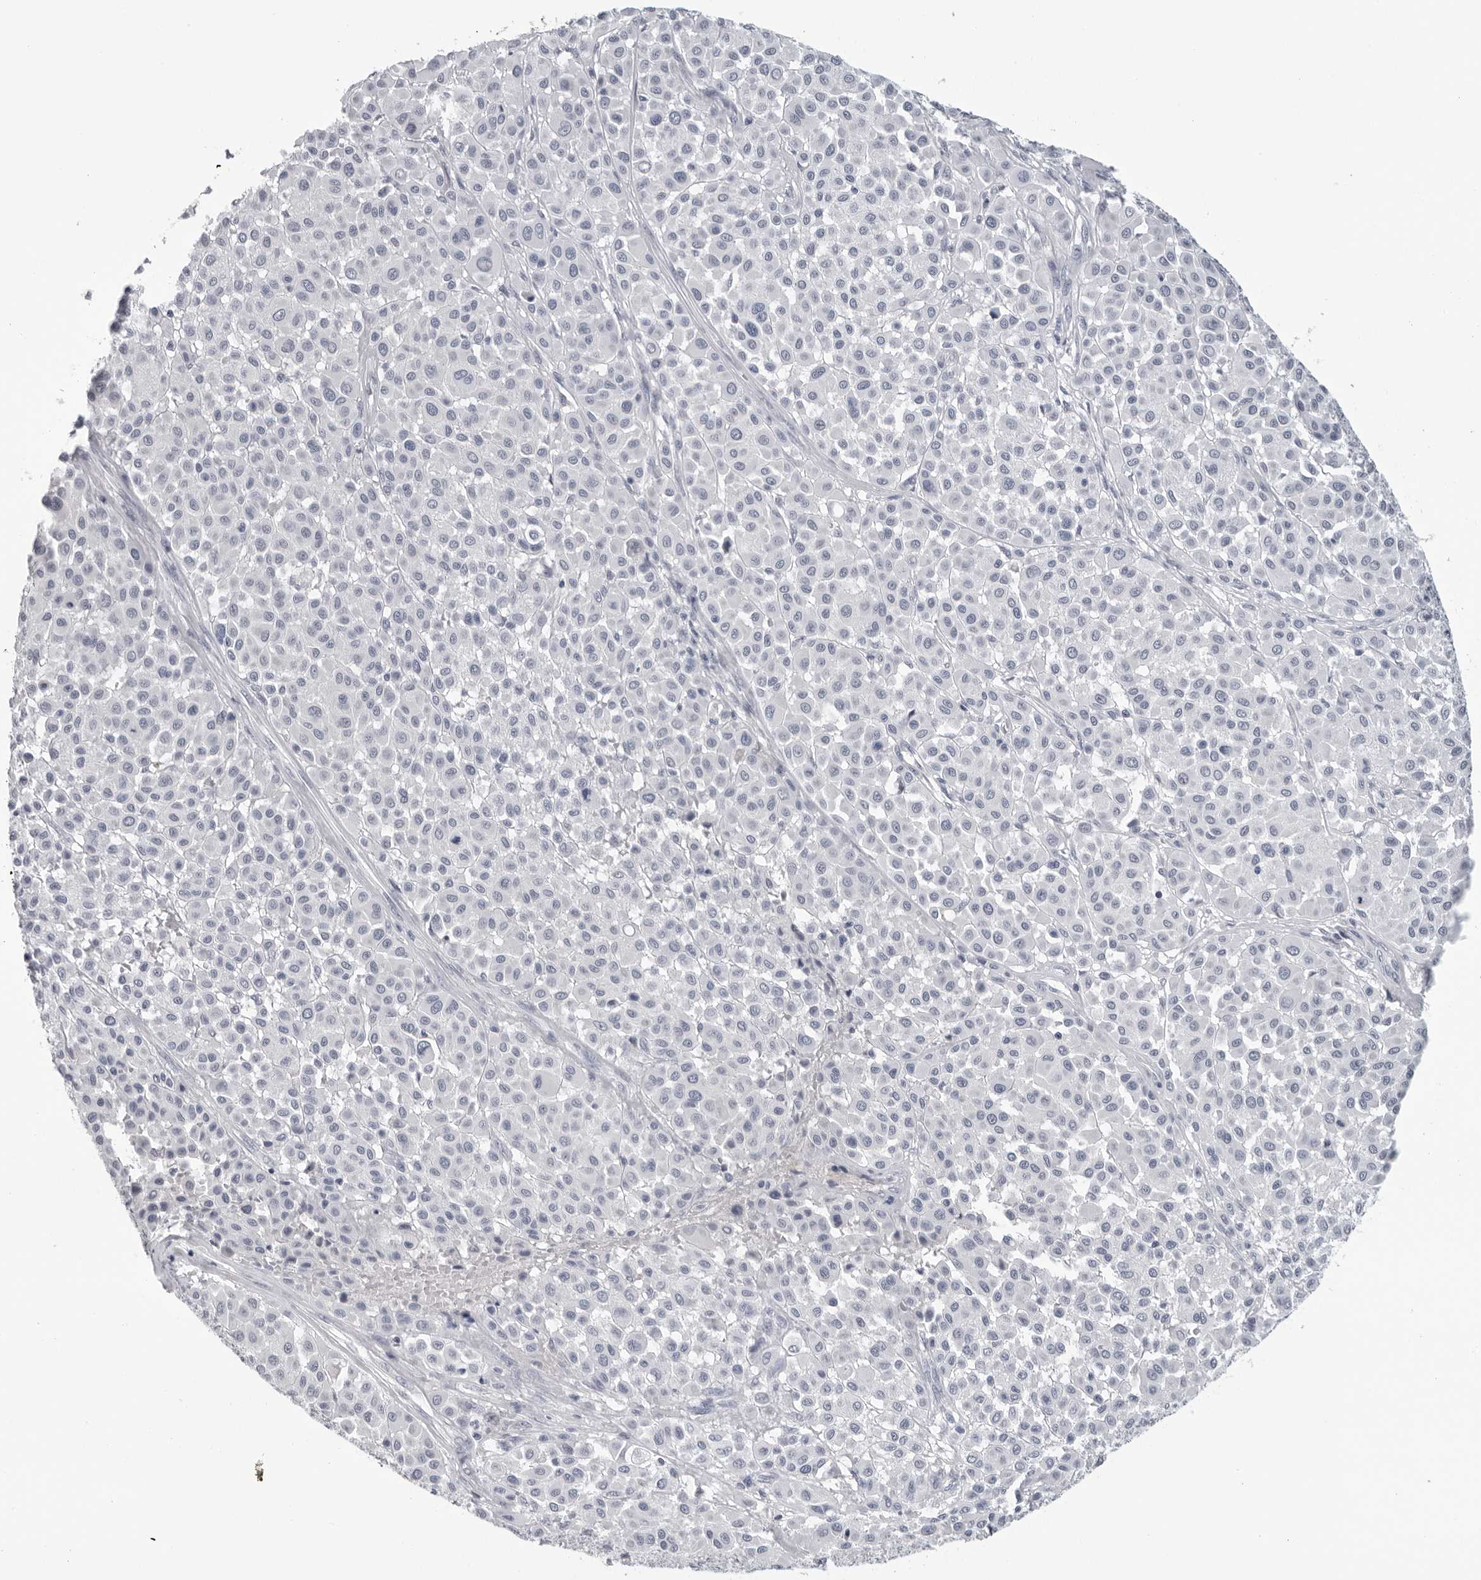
{"staining": {"intensity": "negative", "quantity": "none", "location": "none"}, "tissue": "melanoma", "cell_type": "Tumor cells", "image_type": "cancer", "snomed": [{"axis": "morphology", "description": "Malignant melanoma, Metastatic site"}, {"axis": "topography", "description": "Soft tissue"}], "caption": "Malignant melanoma (metastatic site) stained for a protein using immunohistochemistry displays no expression tumor cells.", "gene": "ZNF502", "patient": {"sex": "male", "age": 41}}